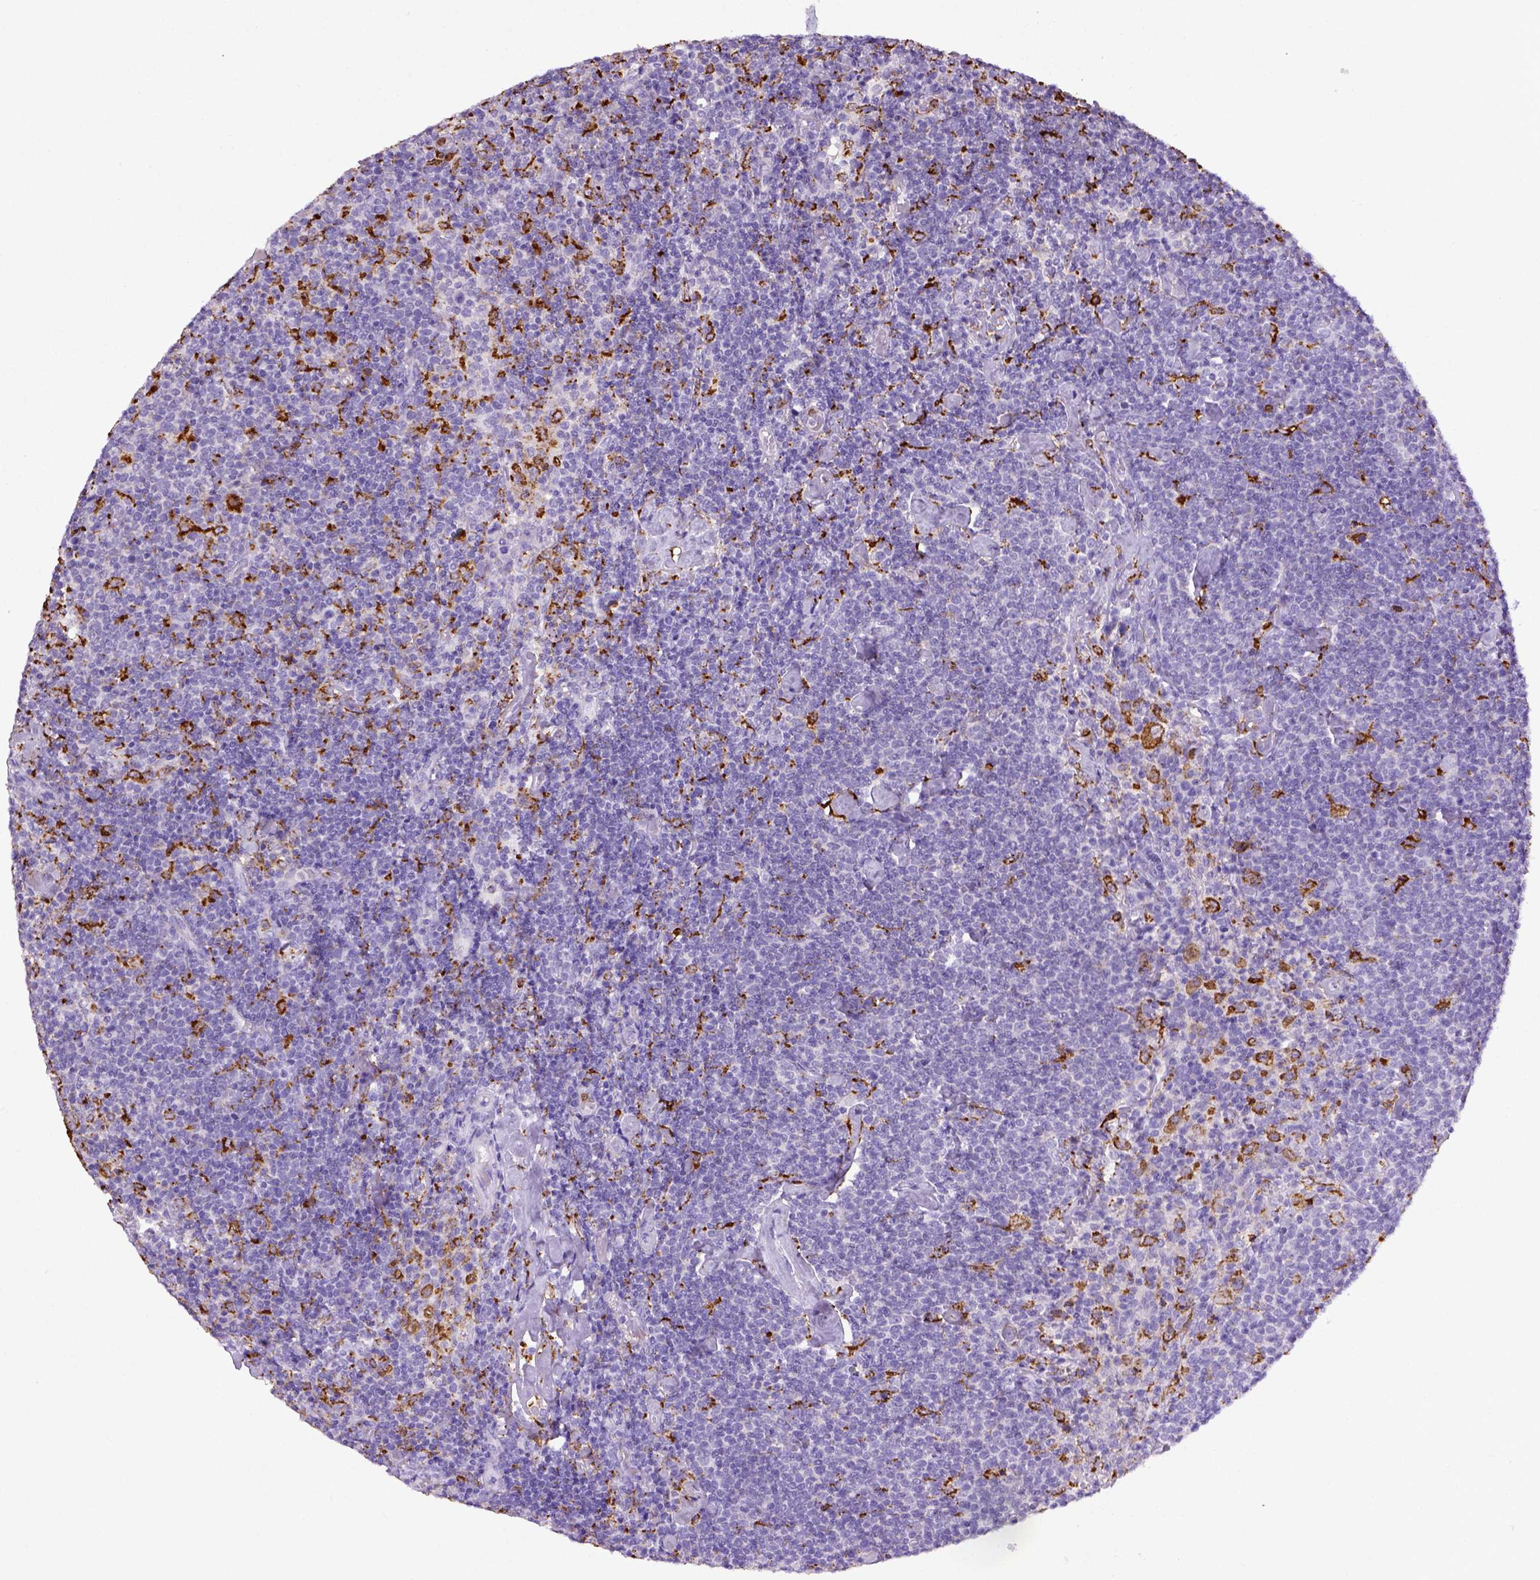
{"staining": {"intensity": "negative", "quantity": "none", "location": "none"}, "tissue": "lymphoma", "cell_type": "Tumor cells", "image_type": "cancer", "snomed": [{"axis": "morphology", "description": "Malignant lymphoma, non-Hodgkin's type, High grade"}, {"axis": "topography", "description": "Lymph node"}], "caption": "Immunohistochemistry (IHC) of malignant lymphoma, non-Hodgkin's type (high-grade) shows no expression in tumor cells.", "gene": "CD68", "patient": {"sex": "male", "age": 61}}